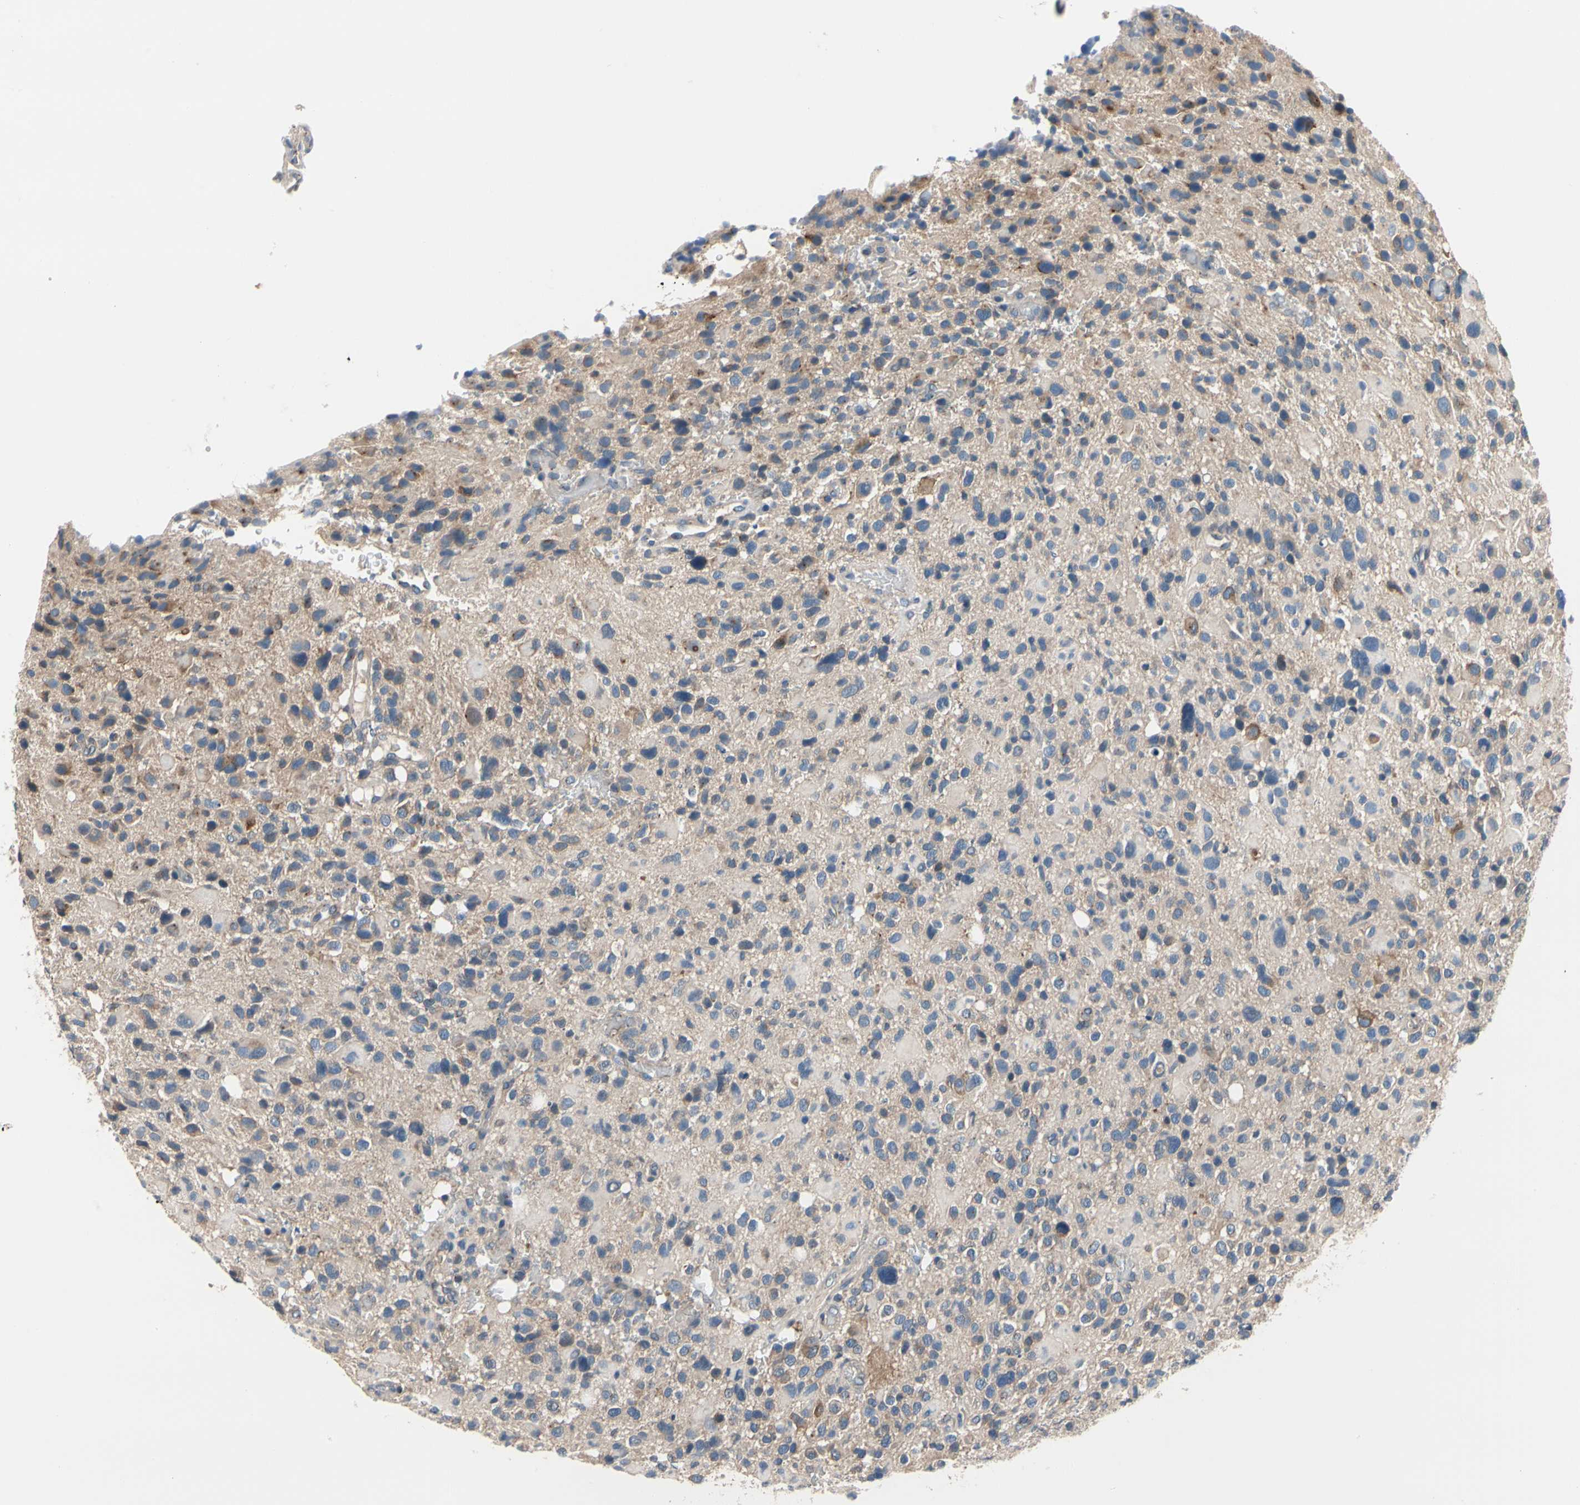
{"staining": {"intensity": "weak", "quantity": "<25%", "location": "cytoplasmic/membranous"}, "tissue": "glioma", "cell_type": "Tumor cells", "image_type": "cancer", "snomed": [{"axis": "morphology", "description": "Glioma, malignant, High grade"}, {"axis": "topography", "description": "Brain"}], "caption": "A histopathology image of malignant glioma (high-grade) stained for a protein reveals no brown staining in tumor cells.", "gene": "PRKAR2B", "patient": {"sex": "male", "age": 48}}